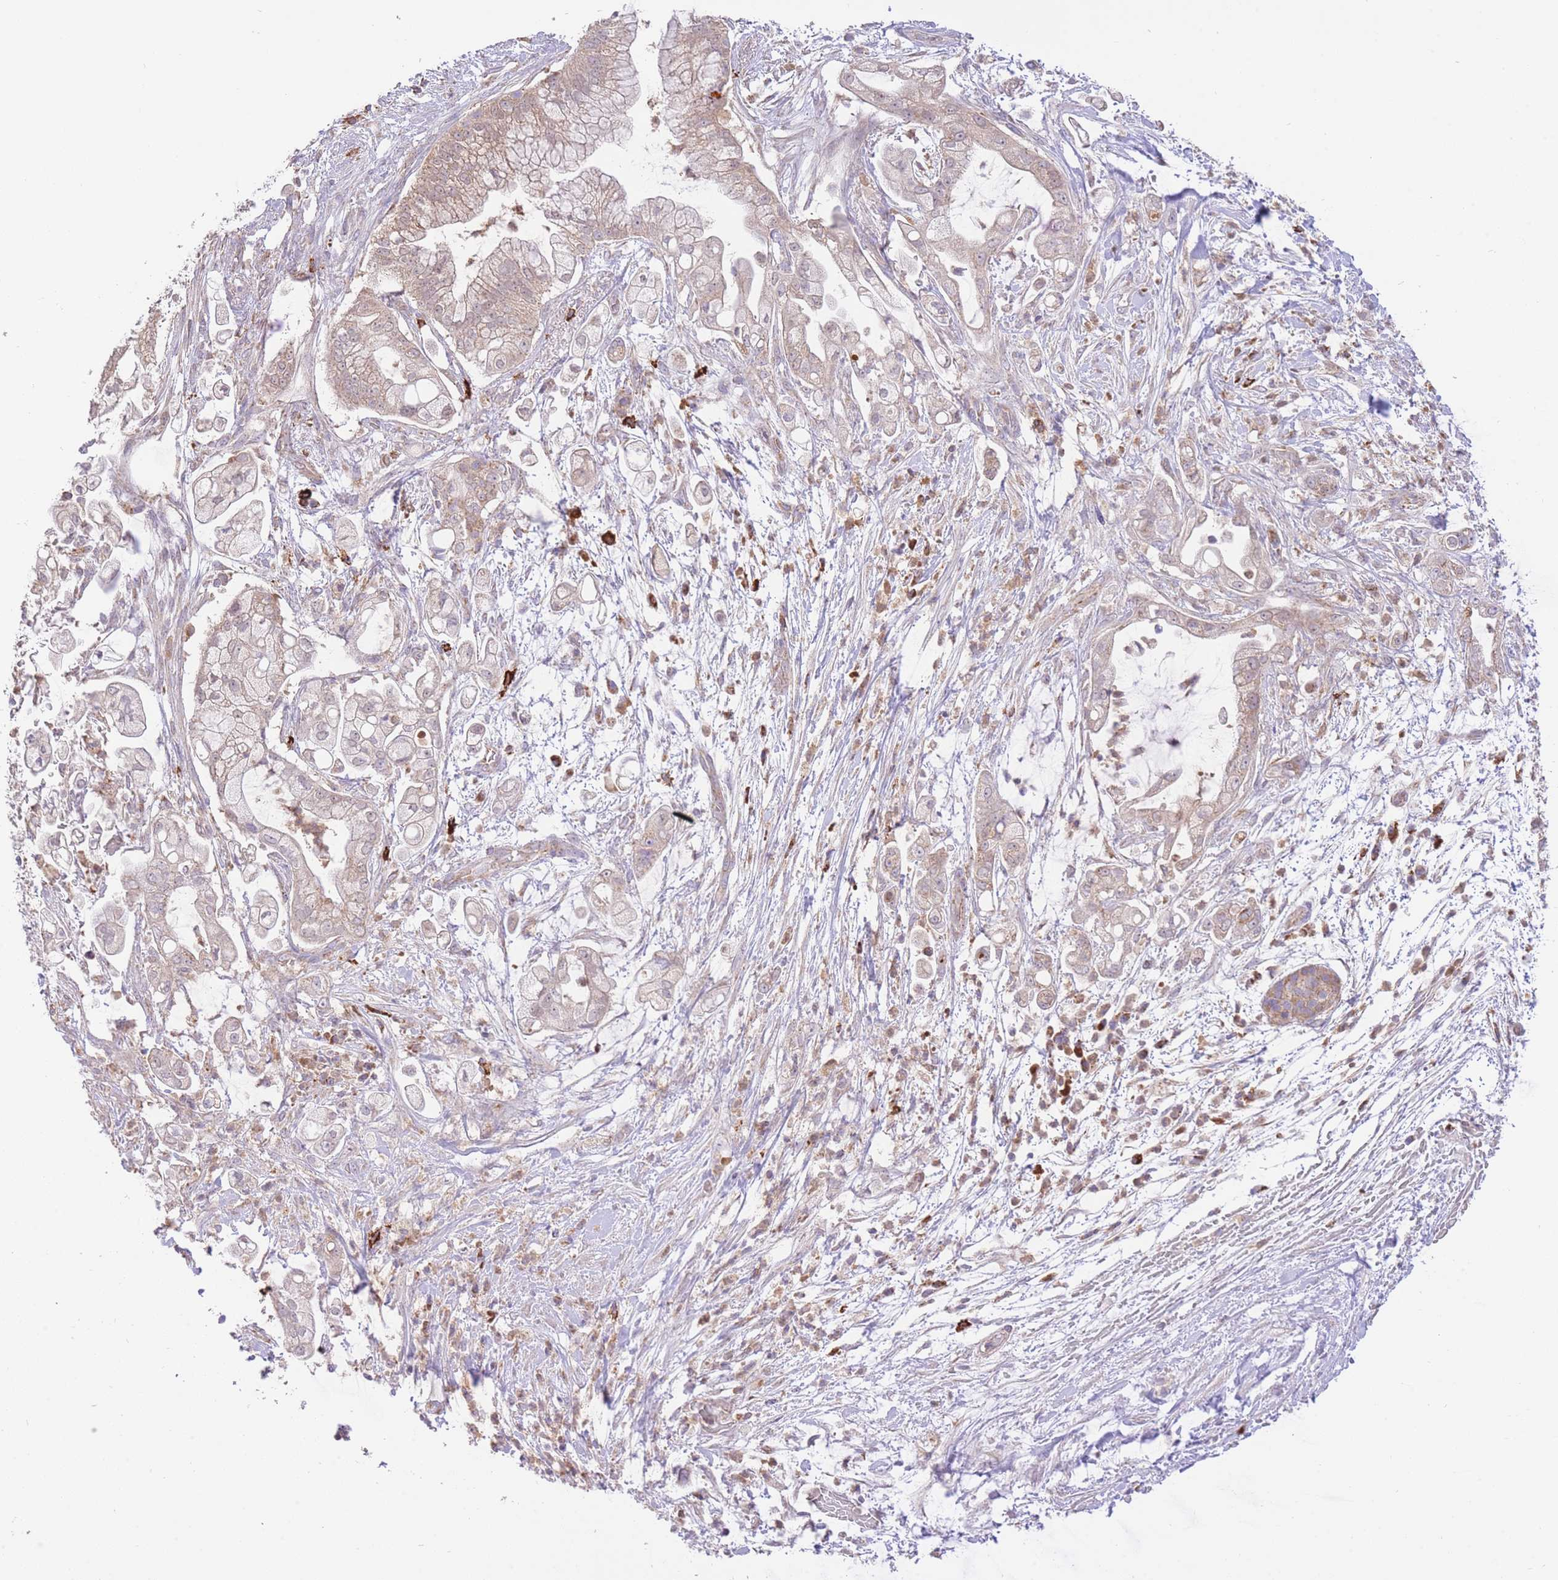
{"staining": {"intensity": "weak", "quantity": ">75%", "location": "cytoplasmic/membranous"}, "tissue": "pancreatic cancer", "cell_type": "Tumor cells", "image_type": "cancer", "snomed": [{"axis": "morphology", "description": "Adenocarcinoma, NOS"}, {"axis": "topography", "description": "Pancreas"}], "caption": "The image exhibits immunohistochemical staining of pancreatic cancer (adenocarcinoma). There is weak cytoplasmic/membranous staining is appreciated in about >75% of tumor cells.", "gene": "PREP", "patient": {"sex": "female", "age": 69}}